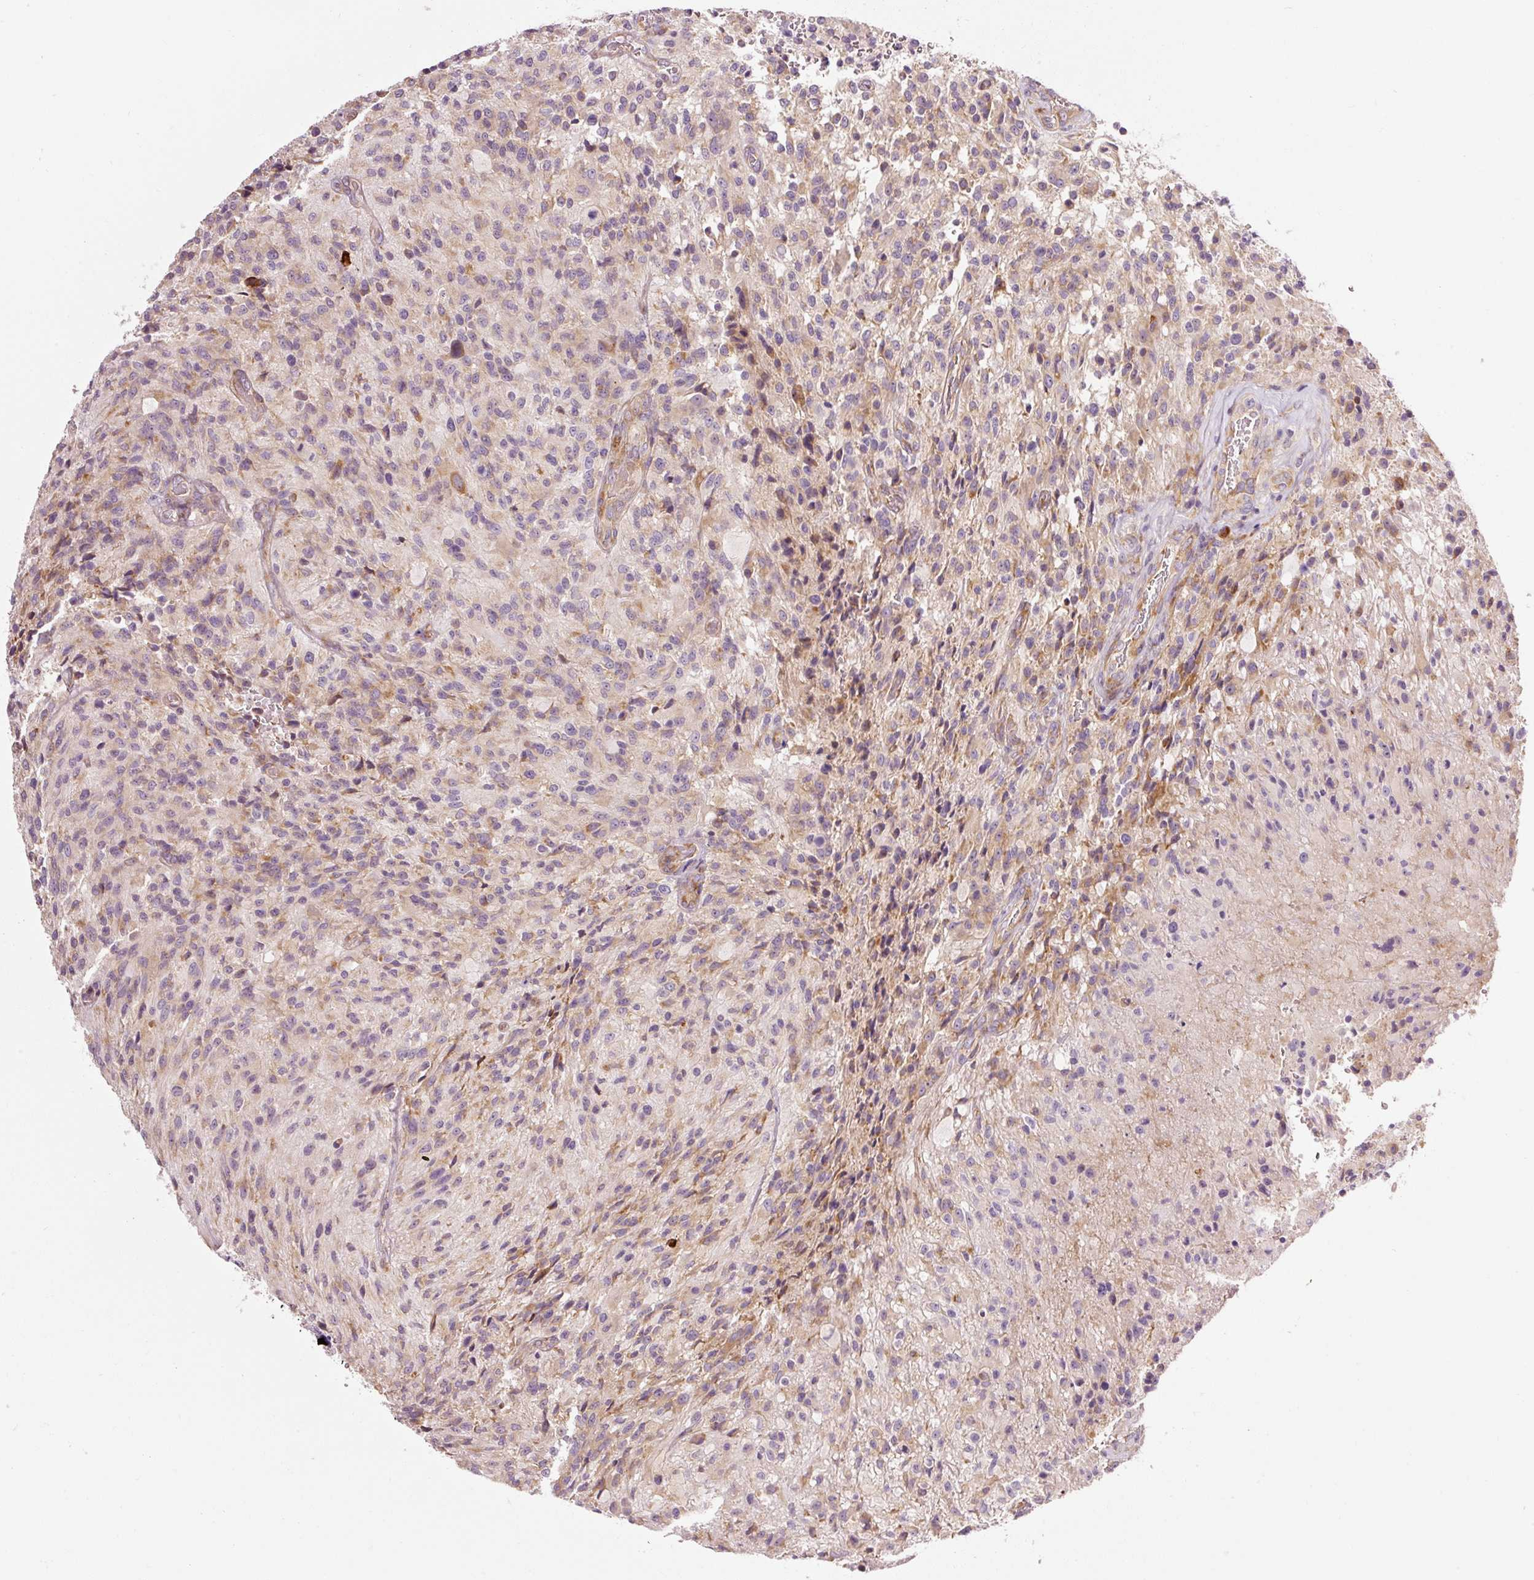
{"staining": {"intensity": "weak", "quantity": ">75%", "location": "cytoplasmic/membranous"}, "tissue": "glioma", "cell_type": "Tumor cells", "image_type": "cancer", "snomed": [{"axis": "morphology", "description": "Normal tissue, NOS"}, {"axis": "morphology", "description": "Glioma, malignant, High grade"}, {"axis": "topography", "description": "Cerebral cortex"}], "caption": "Immunohistochemical staining of malignant high-grade glioma shows low levels of weak cytoplasmic/membranous protein staining in about >75% of tumor cells.", "gene": "RPL10A", "patient": {"sex": "male", "age": 56}}